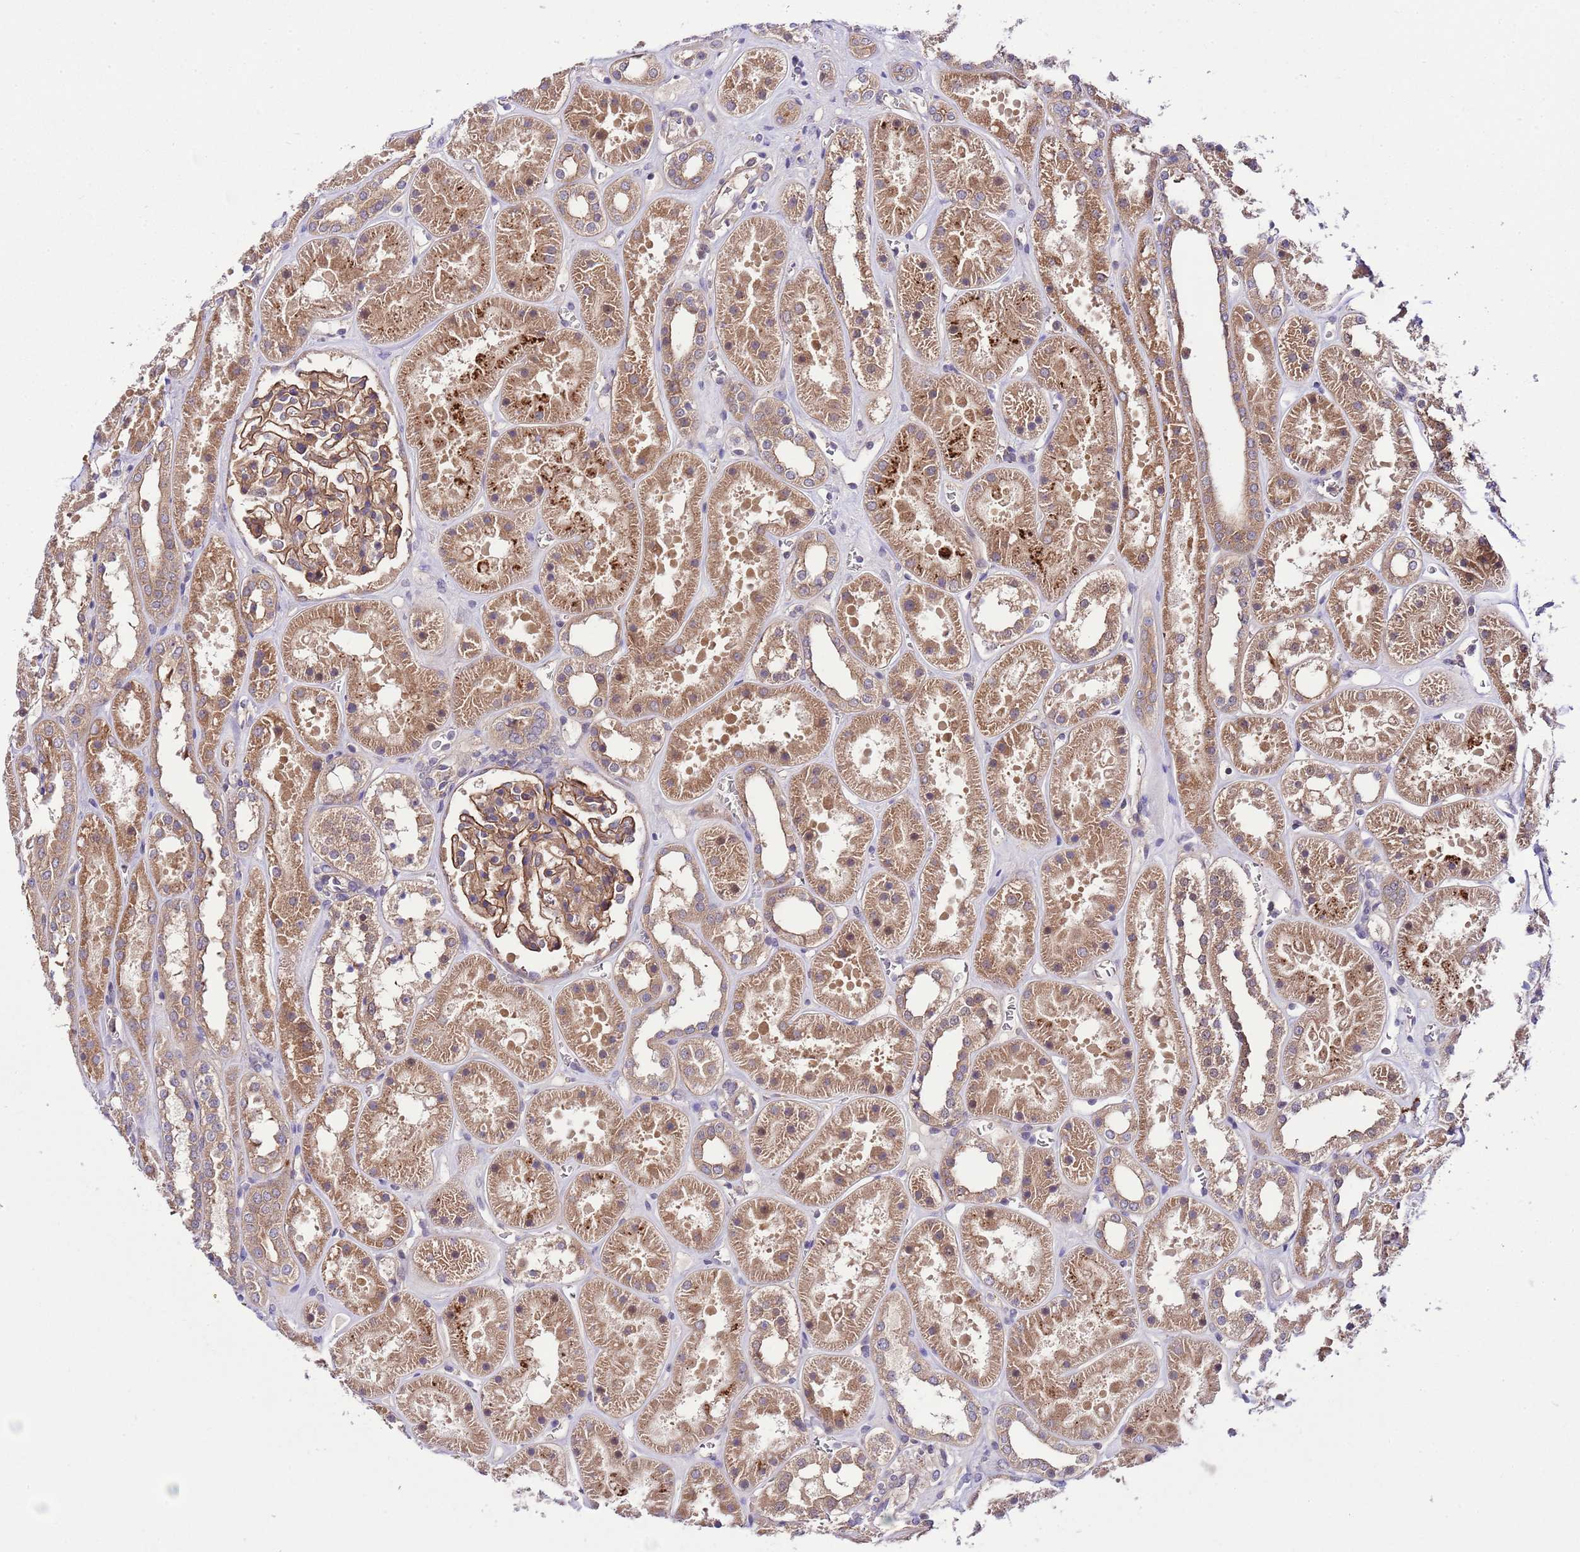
{"staining": {"intensity": "moderate", "quantity": ">75%", "location": "cytoplasmic/membranous"}, "tissue": "kidney", "cell_type": "Cells in glomeruli", "image_type": "normal", "snomed": [{"axis": "morphology", "description": "Normal tissue, NOS"}, {"axis": "topography", "description": "Kidney"}], "caption": "Human kidney stained with a brown dye exhibits moderate cytoplasmic/membranous positive staining in about >75% of cells in glomeruli.", "gene": "DONSON", "patient": {"sex": "female", "age": 41}}